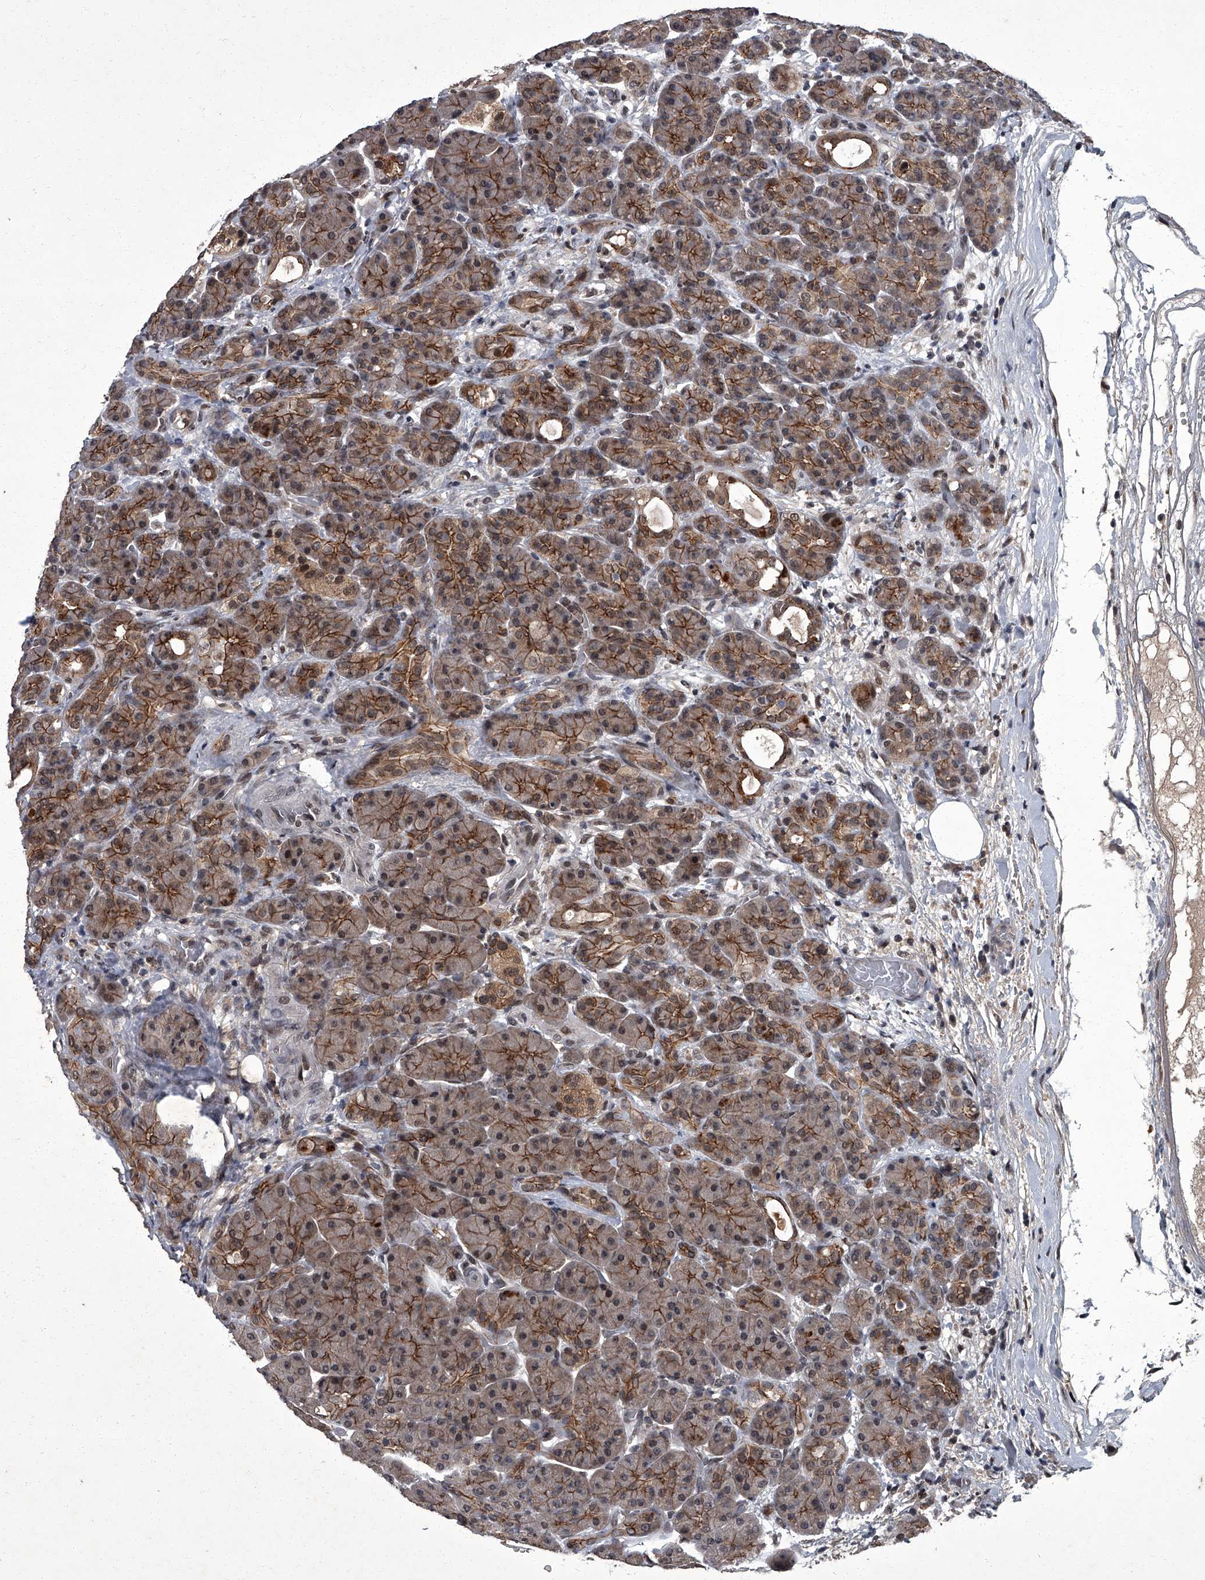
{"staining": {"intensity": "moderate", "quantity": "25%-75%", "location": "cytoplasmic/membranous"}, "tissue": "pancreas", "cell_type": "Exocrine glandular cells", "image_type": "normal", "snomed": [{"axis": "morphology", "description": "Normal tissue, NOS"}, {"axis": "topography", "description": "Pancreas"}], "caption": "Protein staining of unremarkable pancreas demonstrates moderate cytoplasmic/membranous positivity in approximately 25%-75% of exocrine glandular cells. (DAB (3,3'-diaminobenzidine) IHC, brown staining for protein, blue staining for nuclei).", "gene": "ZNF518B", "patient": {"sex": "male", "age": 63}}